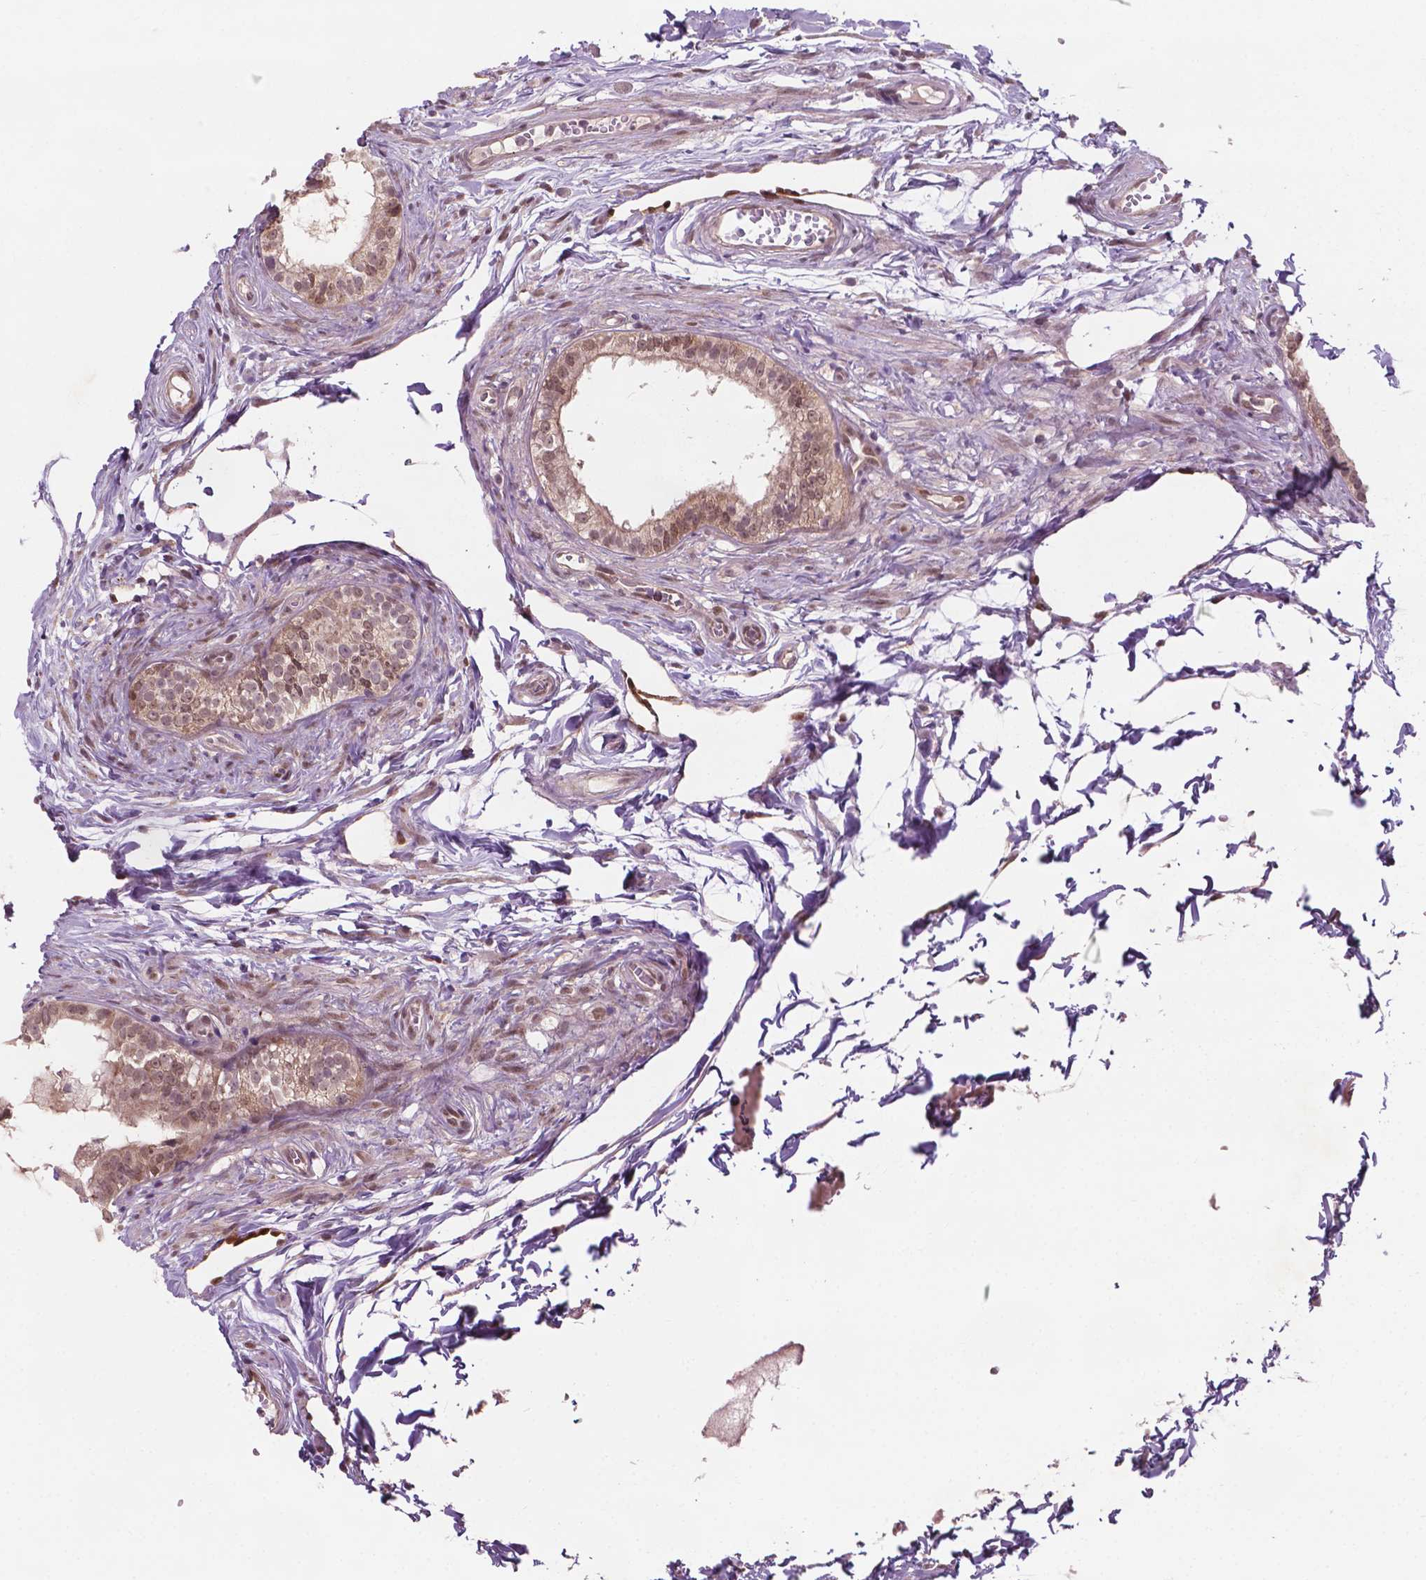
{"staining": {"intensity": "moderate", "quantity": "25%-75%", "location": "cytoplasmic/membranous,nuclear"}, "tissue": "epididymis", "cell_type": "Glandular cells", "image_type": "normal", "snomed": [{"axis": "morphology", "description": "Normal tissue, NOS"}, {"axis": "topography", "description": "Epididymis"}], "caption": "Moderate cytoplasmic/membranous,nuclear protein positivity is seen in about 25%-75% of glandular cells in epididymis.", "gene": "NFAT5", "patient": {"sex": "male", "age": 45}}